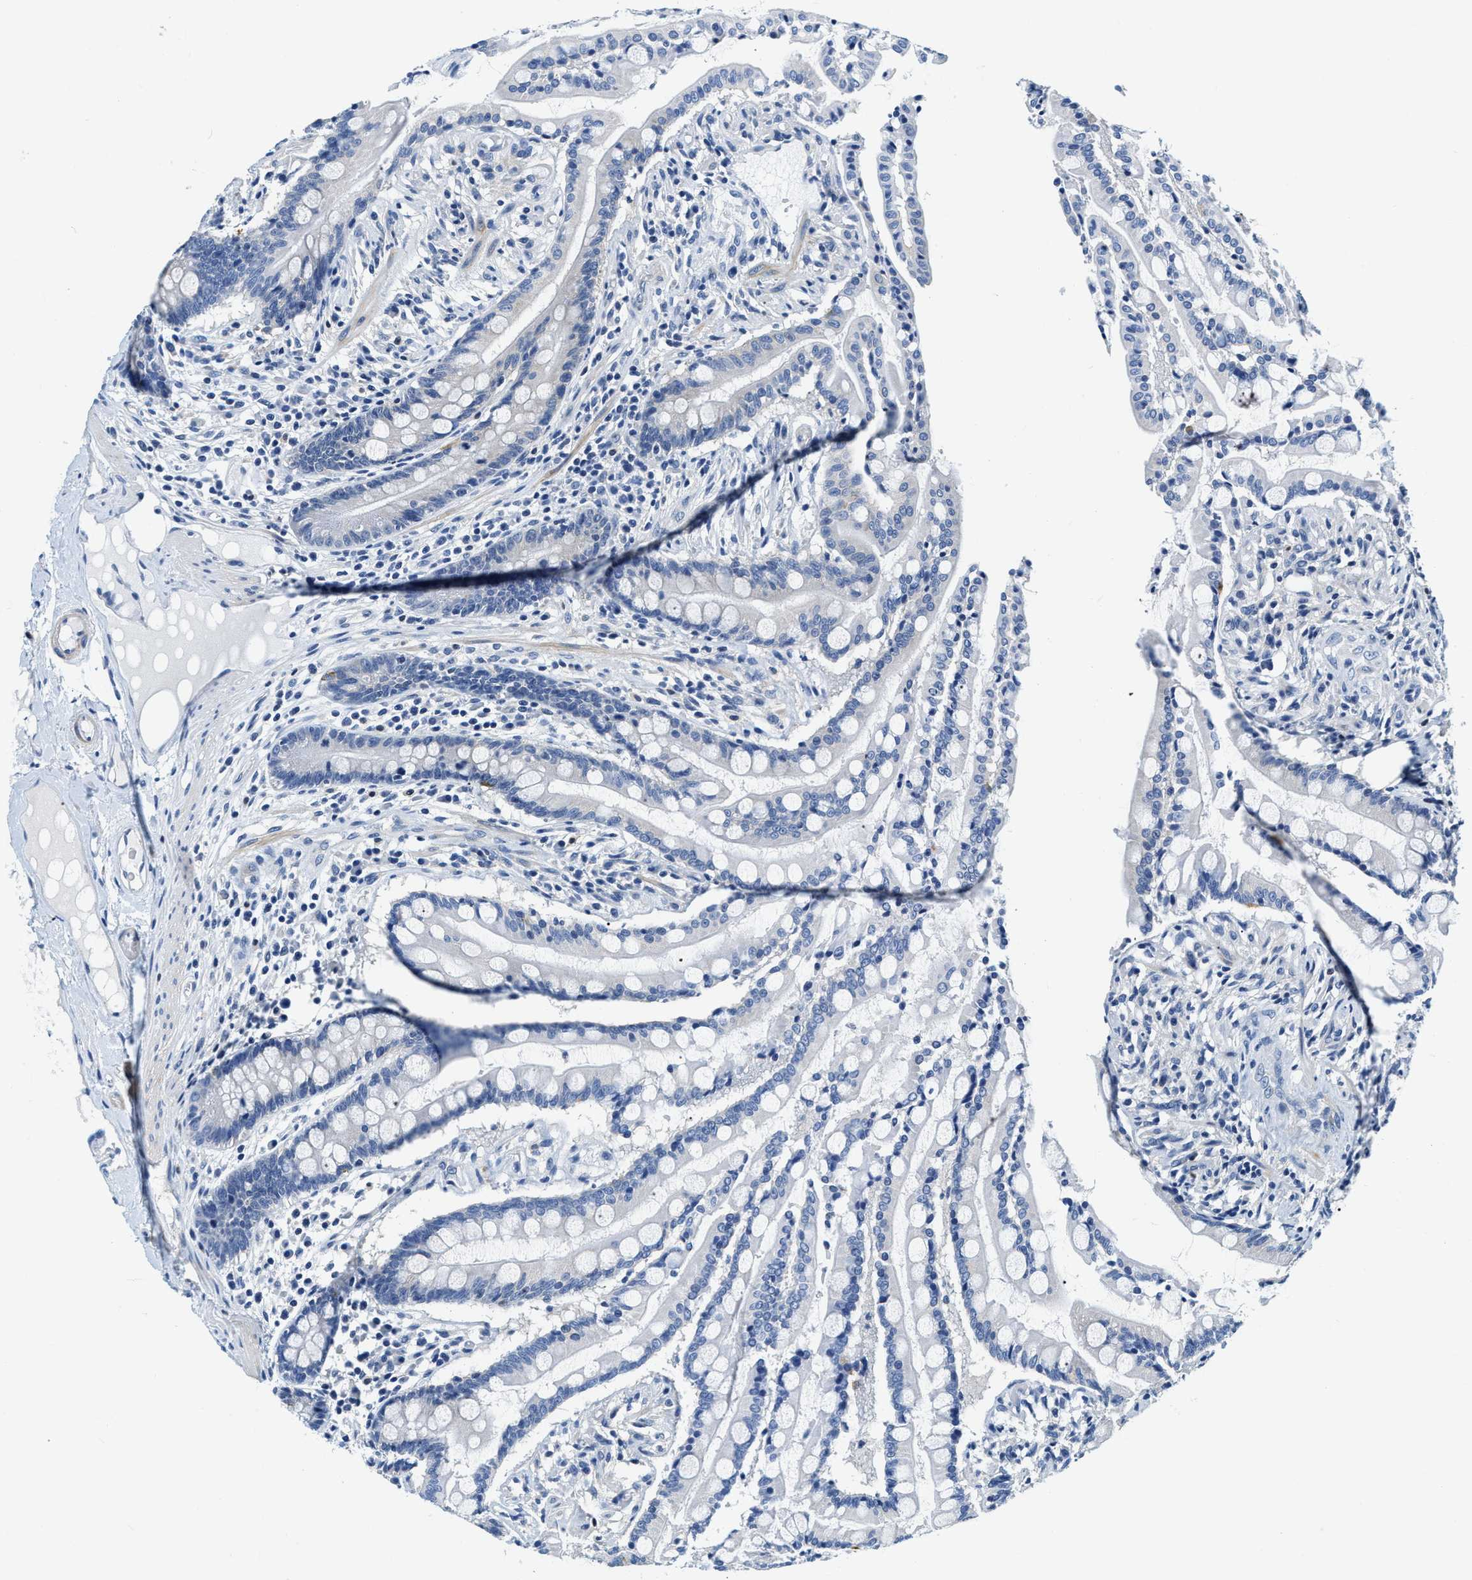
{"staining": {"intensity": "negative", "quantity": "none", "location": "none"}, "tissue": "colon", "cell_type": "Endothelial cells", "image_type": "normal", "snomed": [{"axis": "morphology", "description": "Normal tissue, NOS"}, {"axis": "topography", "description": "Colon"}], "caption": "Colon stained for a protein using immunohistochemistry (IHC) exhibits no positivity endothelial cells.", "gene": "EIF2AK2", "patient": {"sex": "male", "age": 73}}